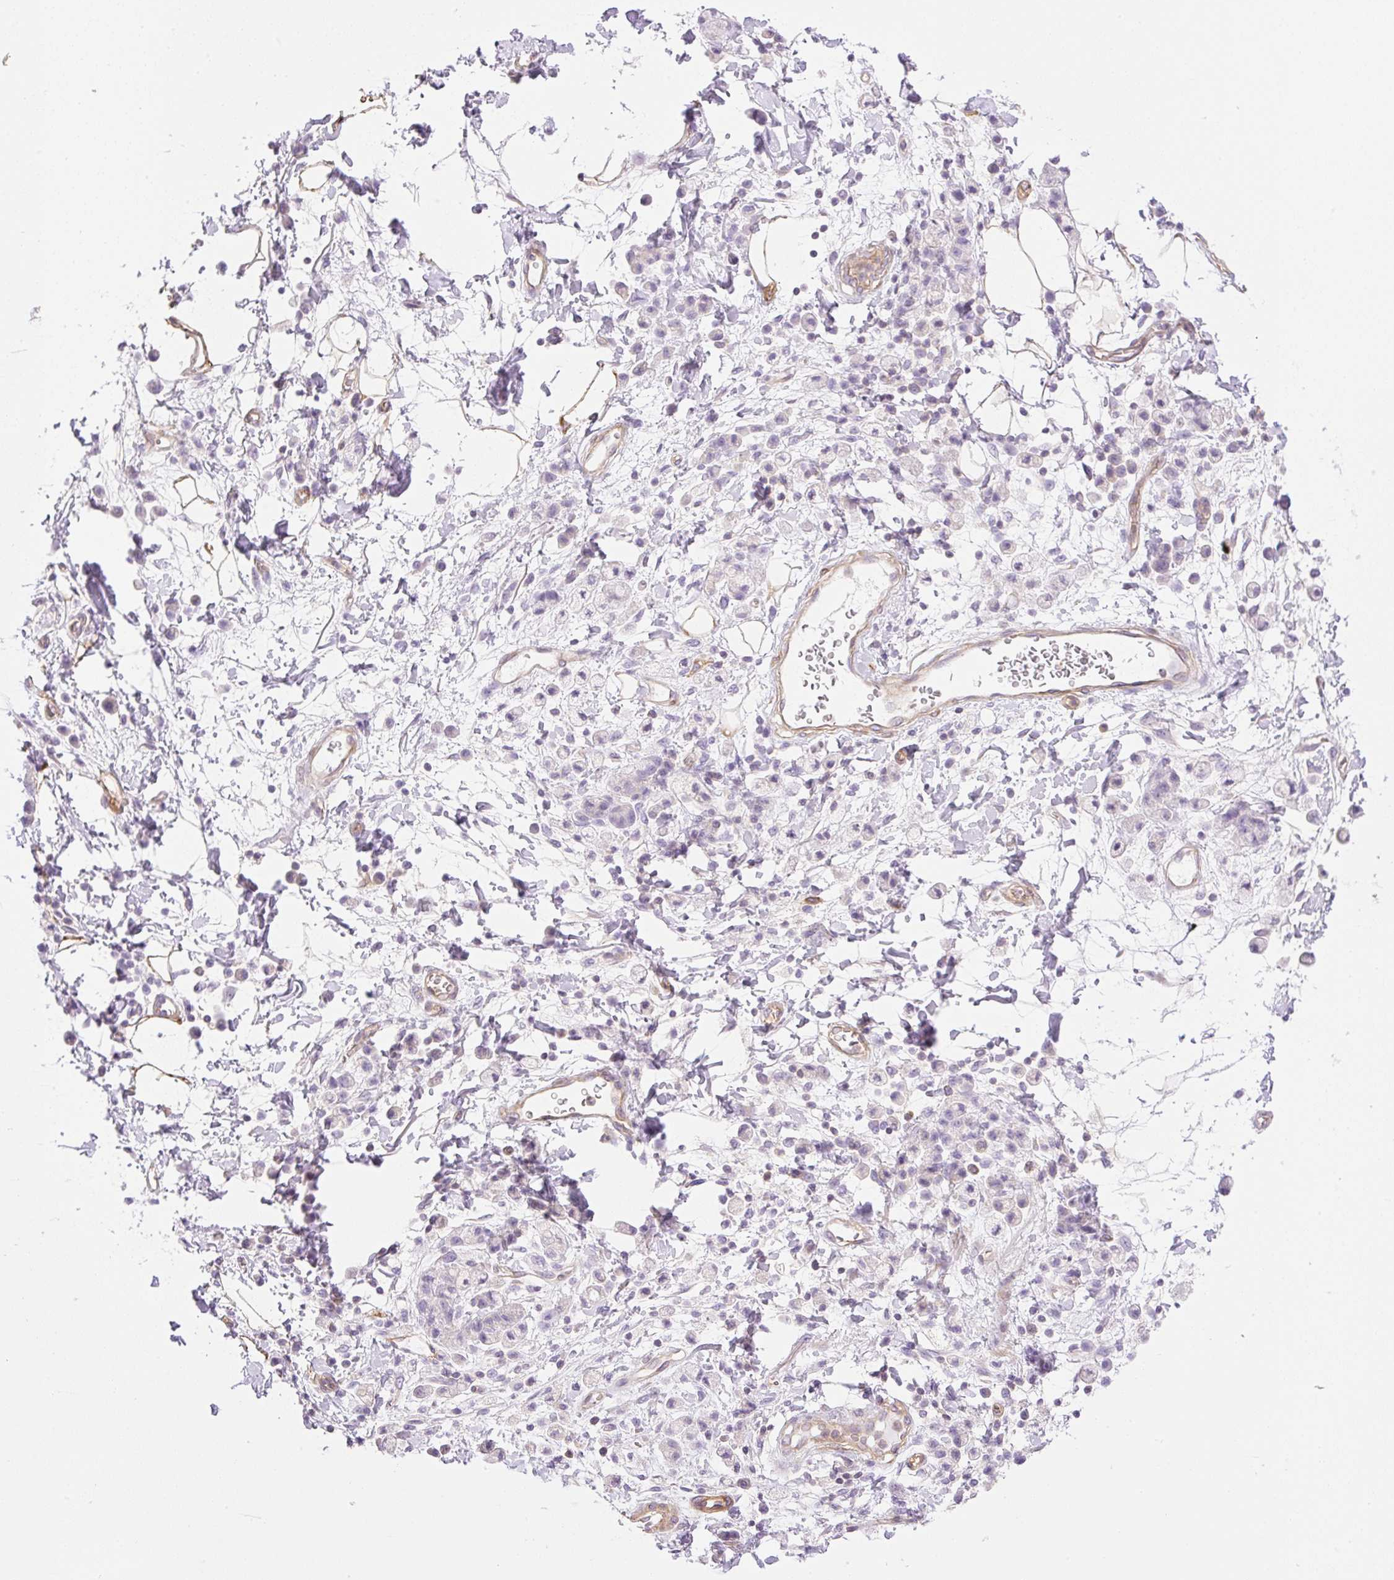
{"staining": {"intensity": "negative", "quantity": "none", "location": "none"}, "tissue": "stomach cancer", "cell_type": "Tumor cells", "image_type": "cancer", "snomed": [{"axis": "morphology", "description": "Adenocarcinoma, NOS"}, {"axis": "topography", "description": "Stomach"}], "caption": "A photomicrograph of adenocarcinoma (stomach) stained for a protein displays no brown staining in tumor cells.", "gene": "EHD3", "patient": {"sex": "male", "age": 77}}